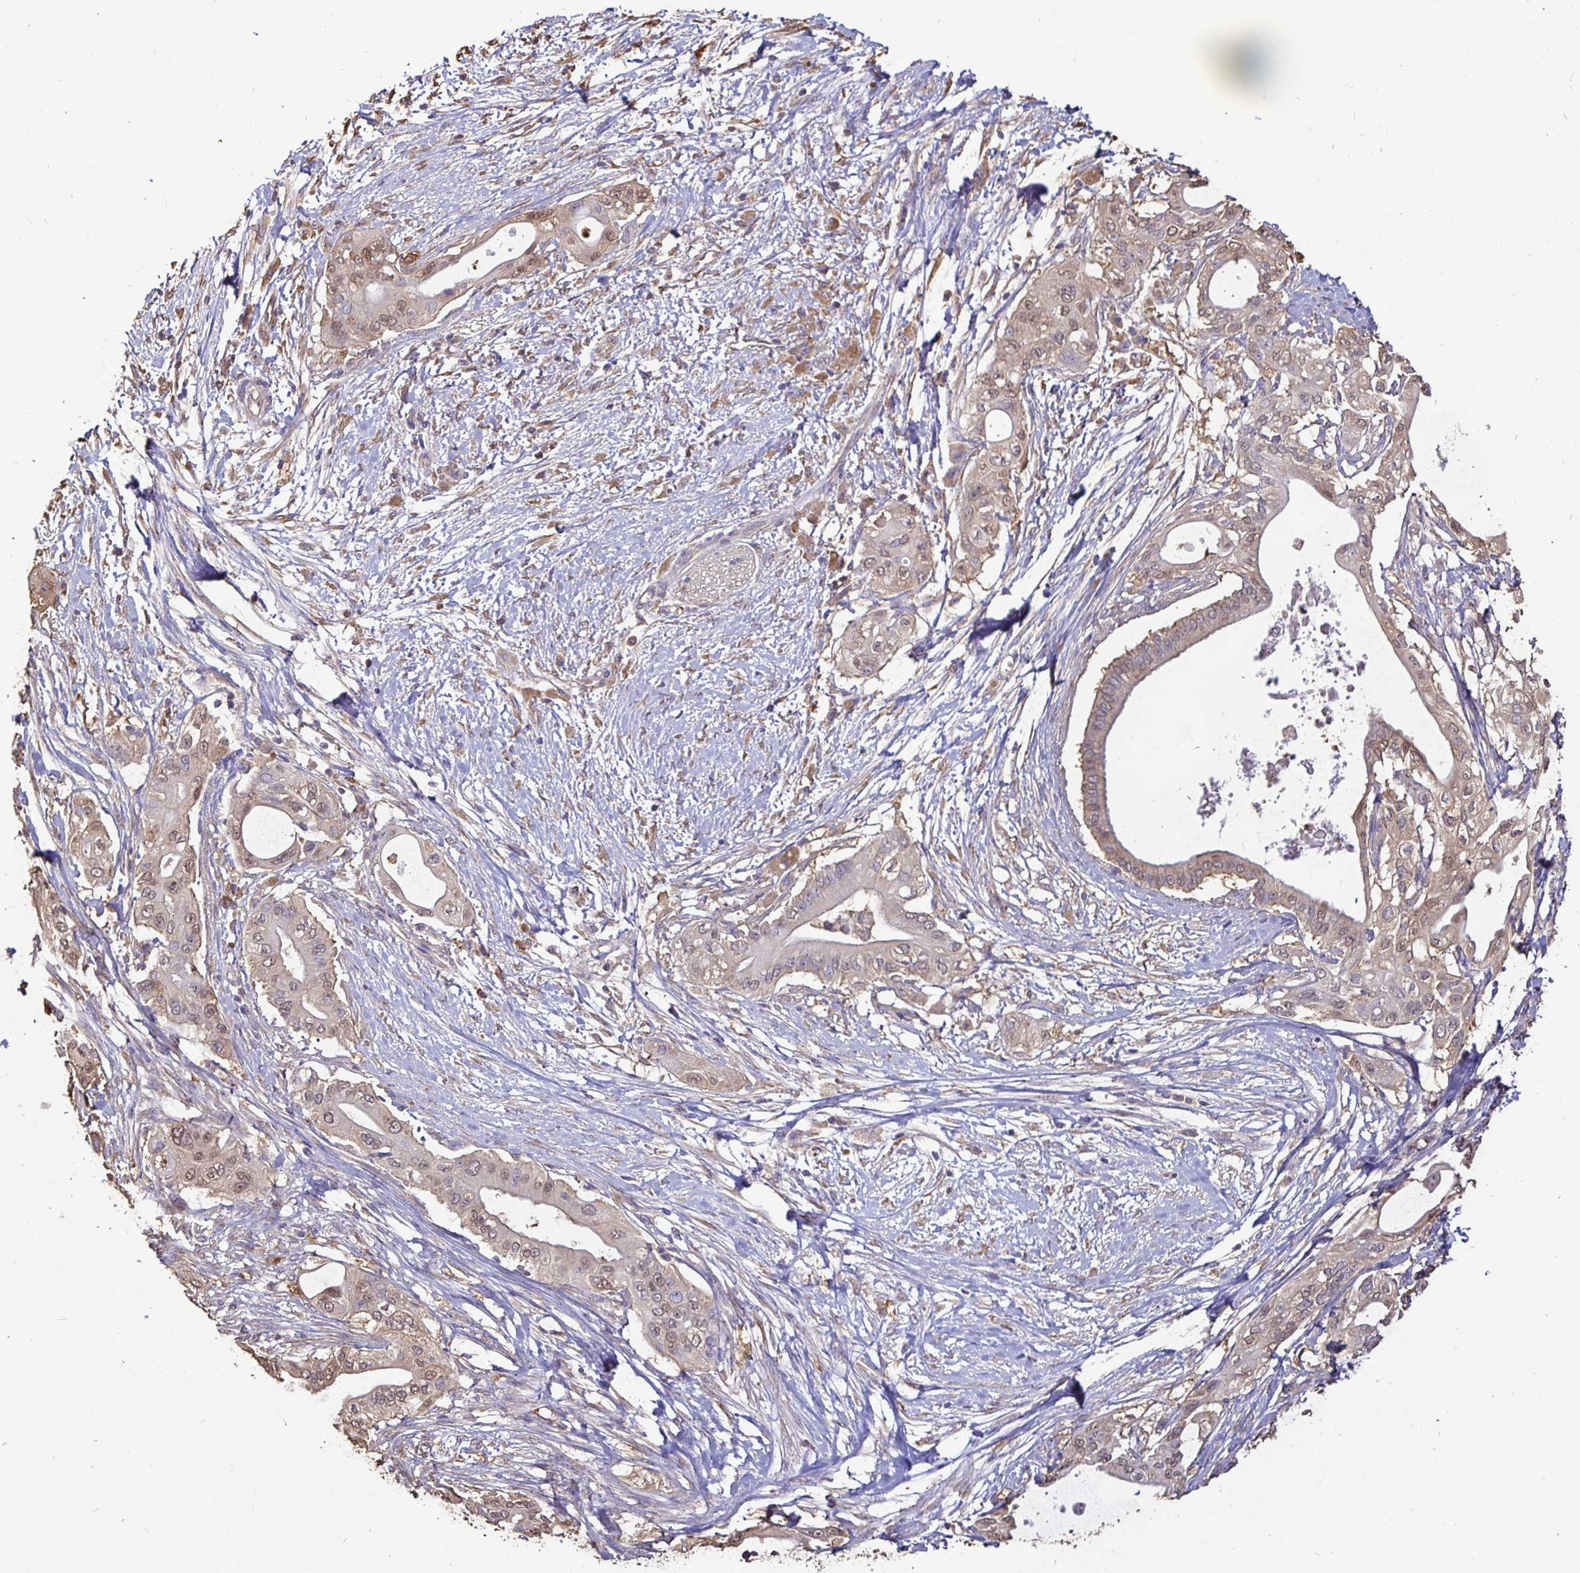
{"staining": {"intensity": "weak", "quantity": "25%-75%", "location": "nuclear"}, "tissue": "pancreatic cancer", "cell_type": "Tumor cells", "image_type": "cancer", "snomed": [{"axis": "morphology", "description": "Adenocarcinoma, NOS"}, {"axis": "topography", "description": "Pancreas"}], "caption": "Weak nuclear positivity is appreciated in about 25%-75% of tumor cells in pancreatic cancer (adenocarcinoma).", "gene": "MAPK8IP3", "patient": {"sex": "male", "age": 68}}